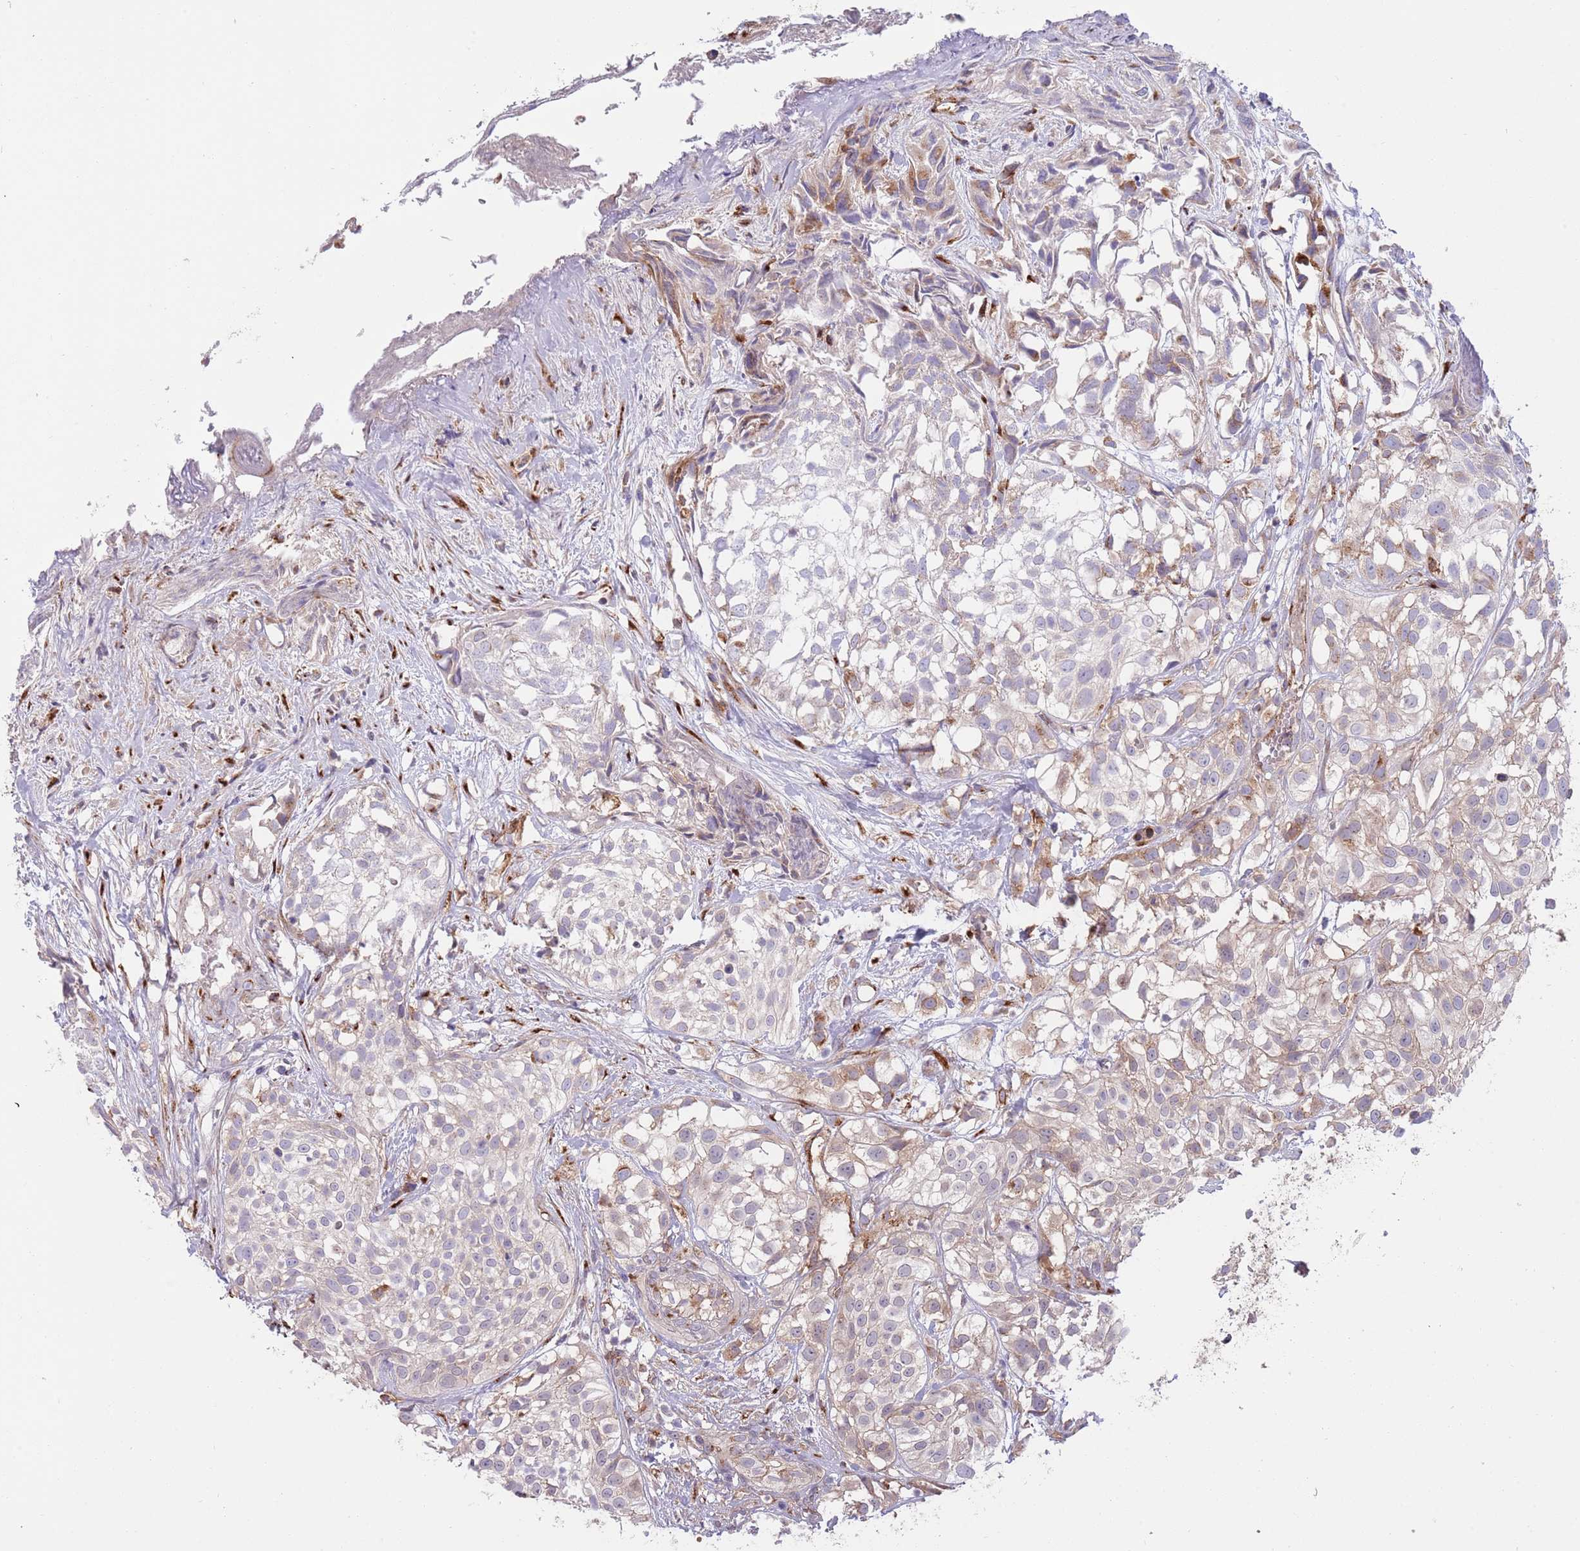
{"staining": {"intensity": "weak", "quantity": "<25%", "location": "cytoplasmic/membranous"}, "tissue": "urothelial cancer", "cell_type": "Tumor cells", "image_type": "cancer", "snomed": [{"axis": "morphology", "description": "Urothelial carcinoma, High grade"}, {"axis": "topography", "description": "Urinary bladder"}], "caption": "Immunohistochemical staining of human urothelial cancer exhibits no significant staining in tumor cells. (Stains: DAB IHC with hematoxylin counter stain, Microscopy: brightfield microscopy at high magnification).", "gene": "BTBD7", "patient": {"sex": "male", "age": 56}}